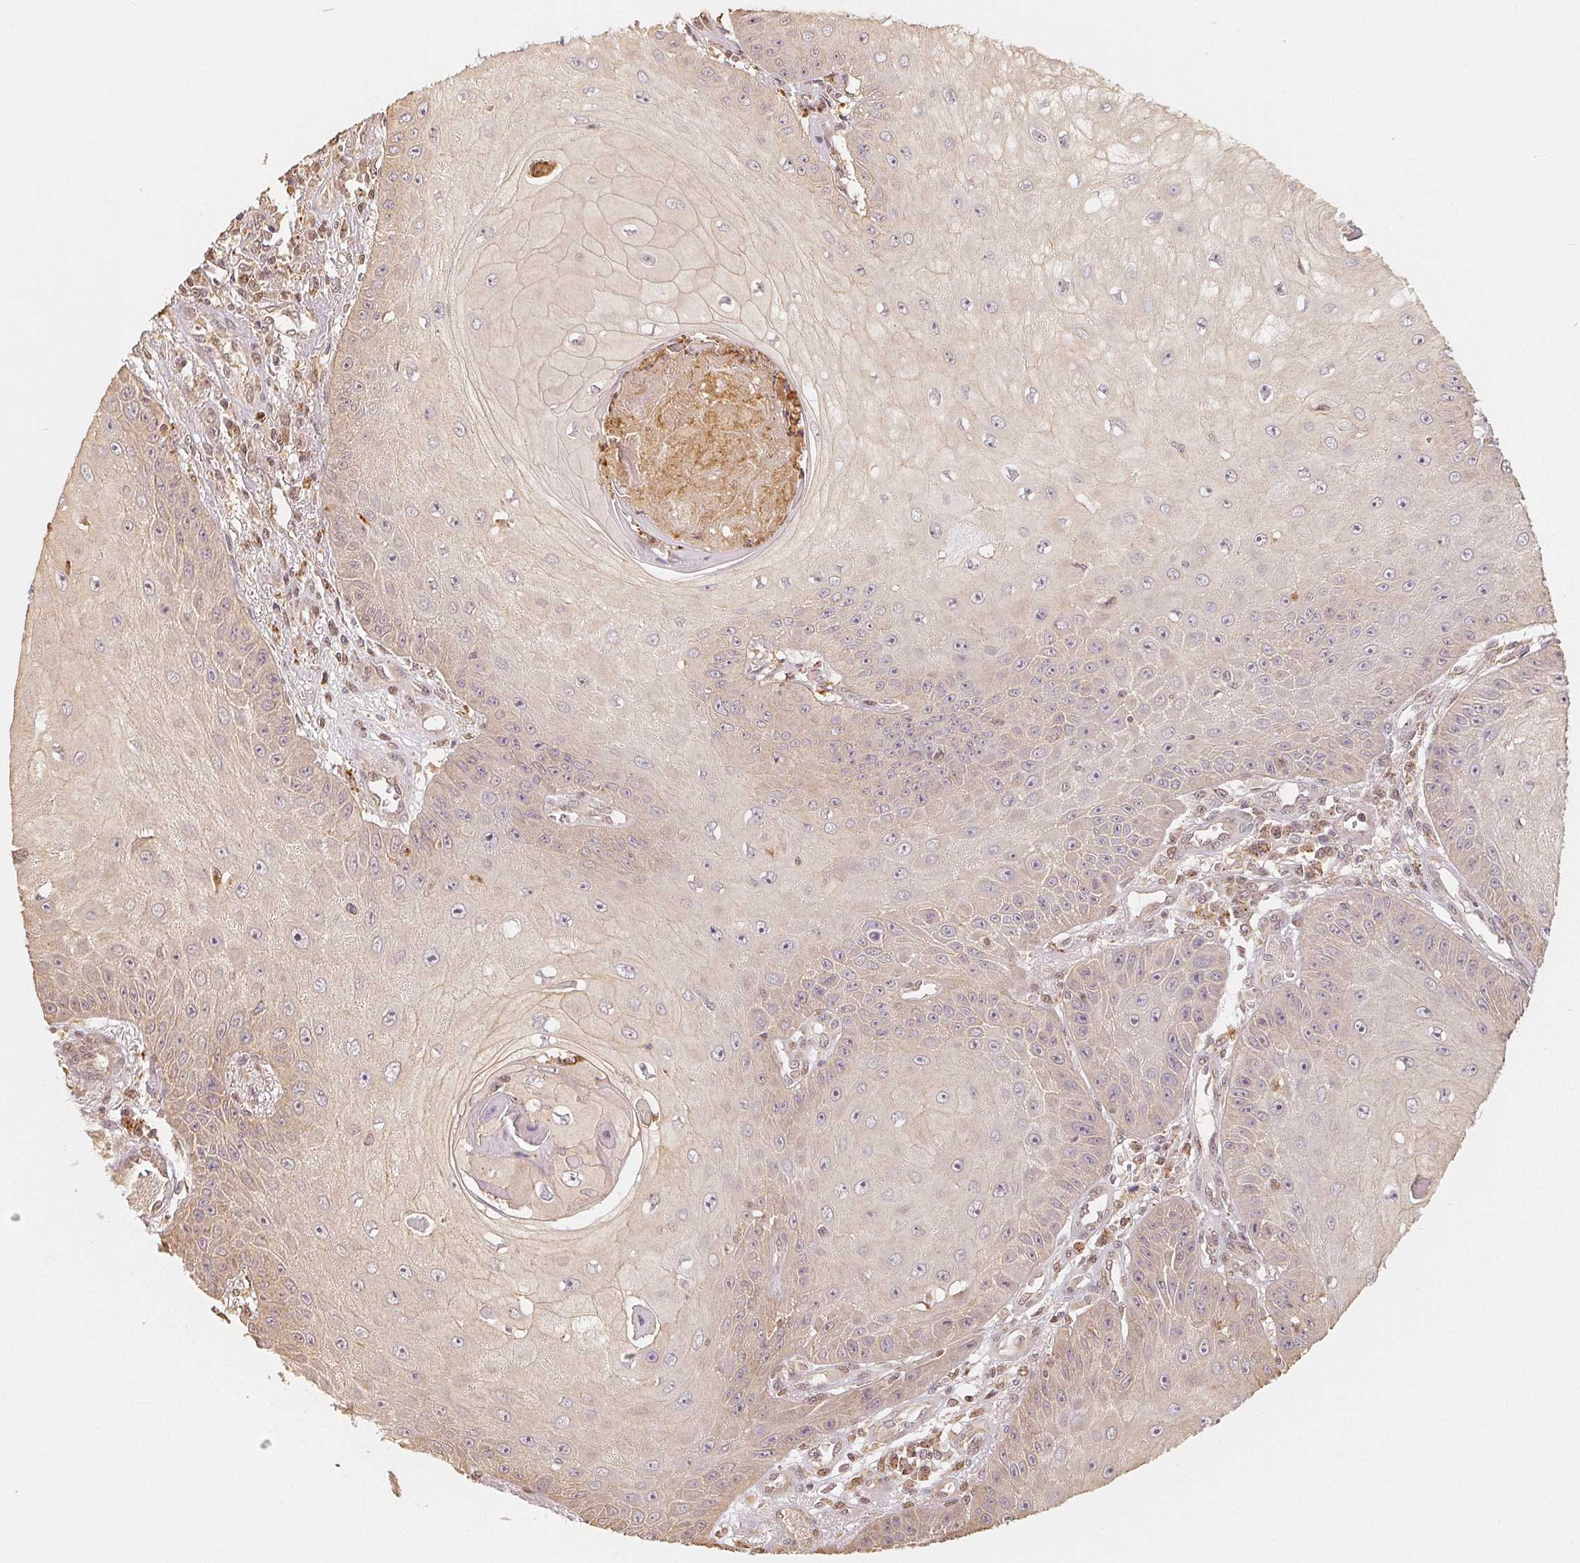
{"staining": {"intensity": "weak", "quantity": "25%-75%", "location": "cytoplasmic/membranous"}, "tissue": "skin cancer", "cell_type": "Tumor cells", "image_type": "cancer", "snomed": [{"axis": "morphology", "description": "Squamous cell carcinoma, NOS"}, {"axis": "topography", "description": "Skin"}], "caption": "Skin cancer (squamous cell carcinoma) tissue demonstrates weak cytoplasmic/membranous expression in about 25%-75% of tumor cells", "gene": "GUSB", "patient": {"sex": "male", "age": 70}}